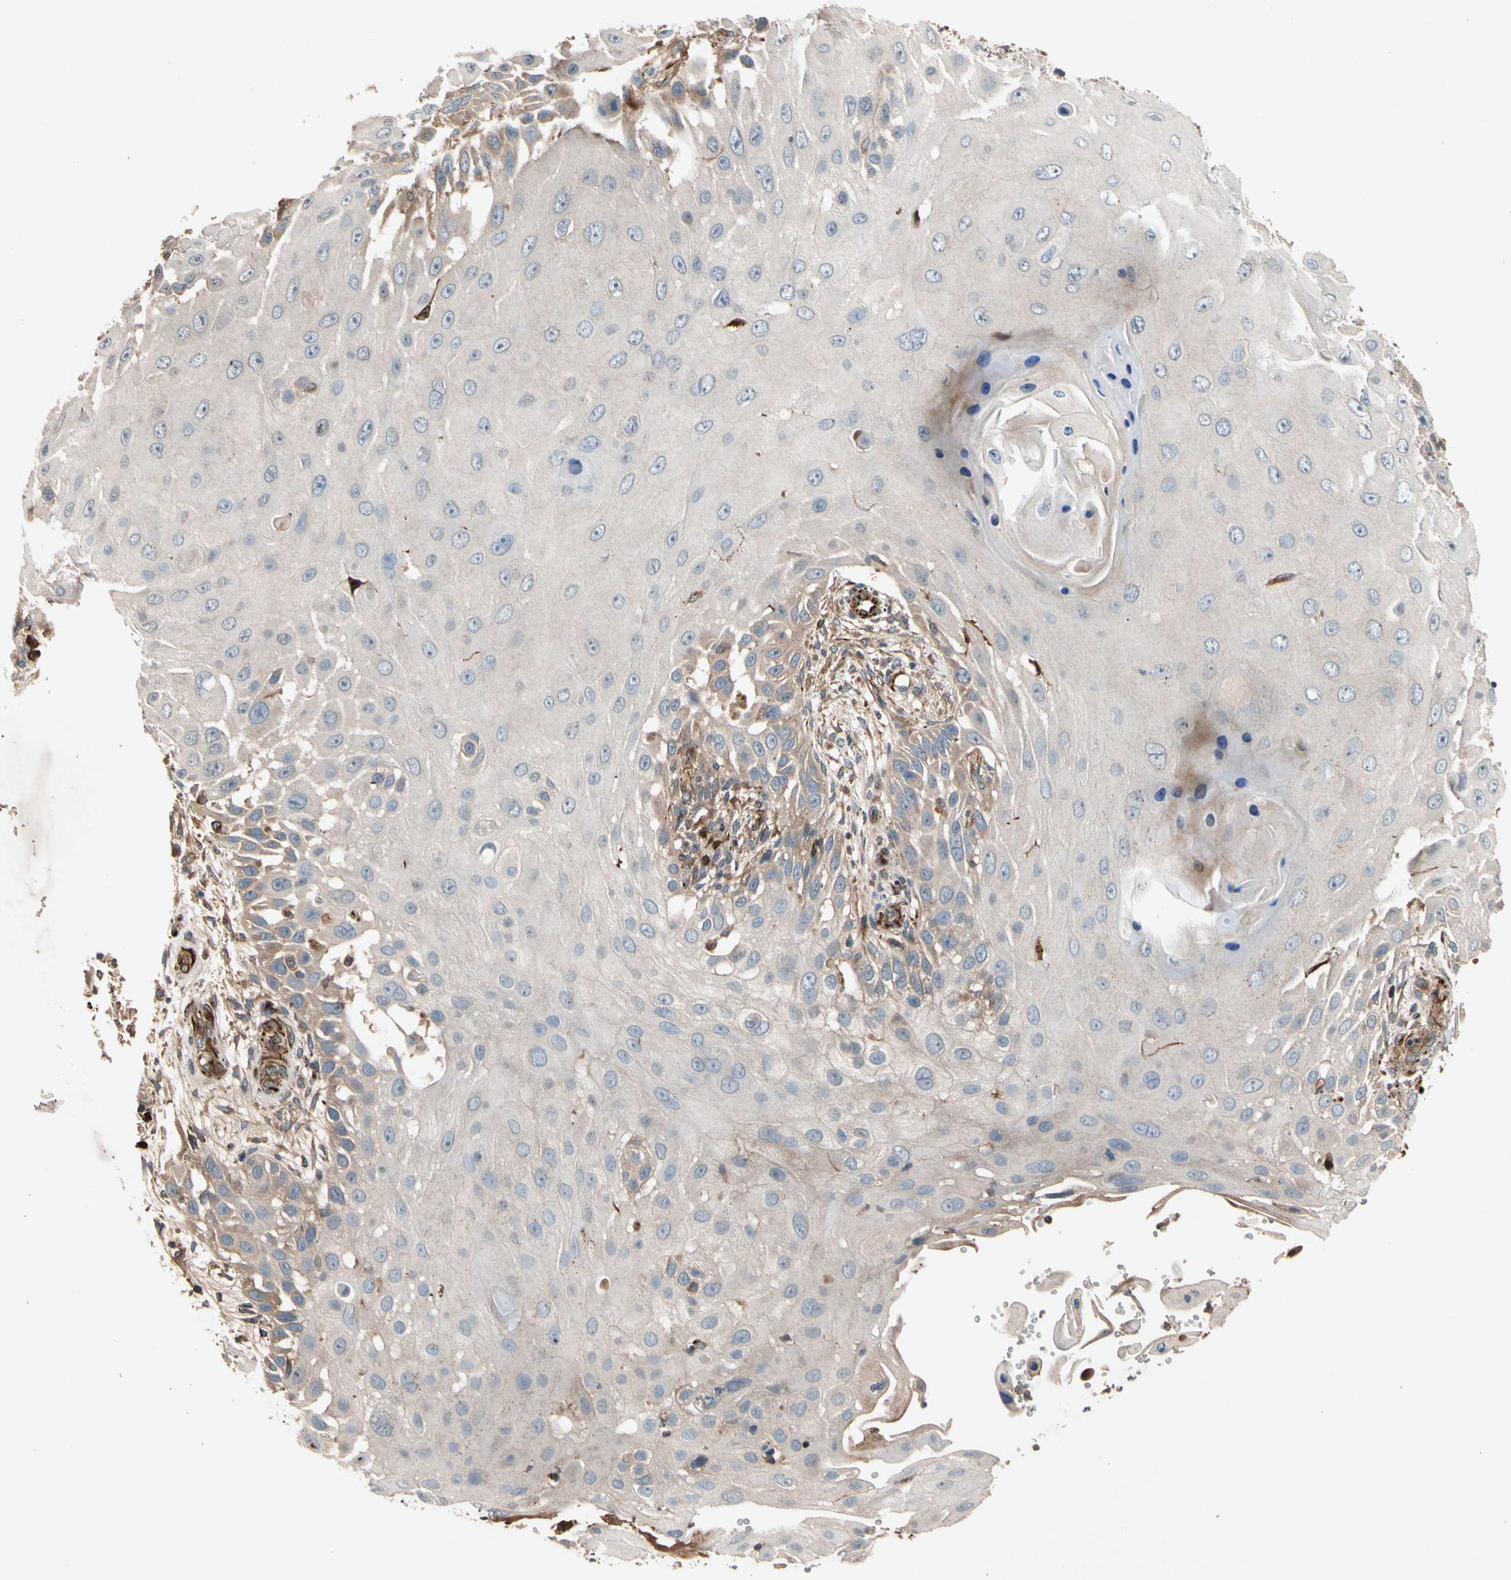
{"staining": {"intensity": "moderate", "quantity": "<25%", "location": "cytoplasmic/membranous"}, "tissue": "skin cancer", "cell_type": "Tumor cells", "image_type": "cancer", "snomed": [{"axis": "morphology", "description": "Squamous cell carcinoma, NOS"}, {"axis": "topography", "description": "Skin"}], "caption": "A brown stain shows moderate cytoplasmic/membranous positivity of a protein in skin cancer tumor cells. Using DAB (3,3'-diaminobenzidine) (brown) and hematoxylin (blue) stains, captured at high magnification using brightfield microscopy.", "gene": "FGD6", "patient": {"sex": "female", "age": 44}}